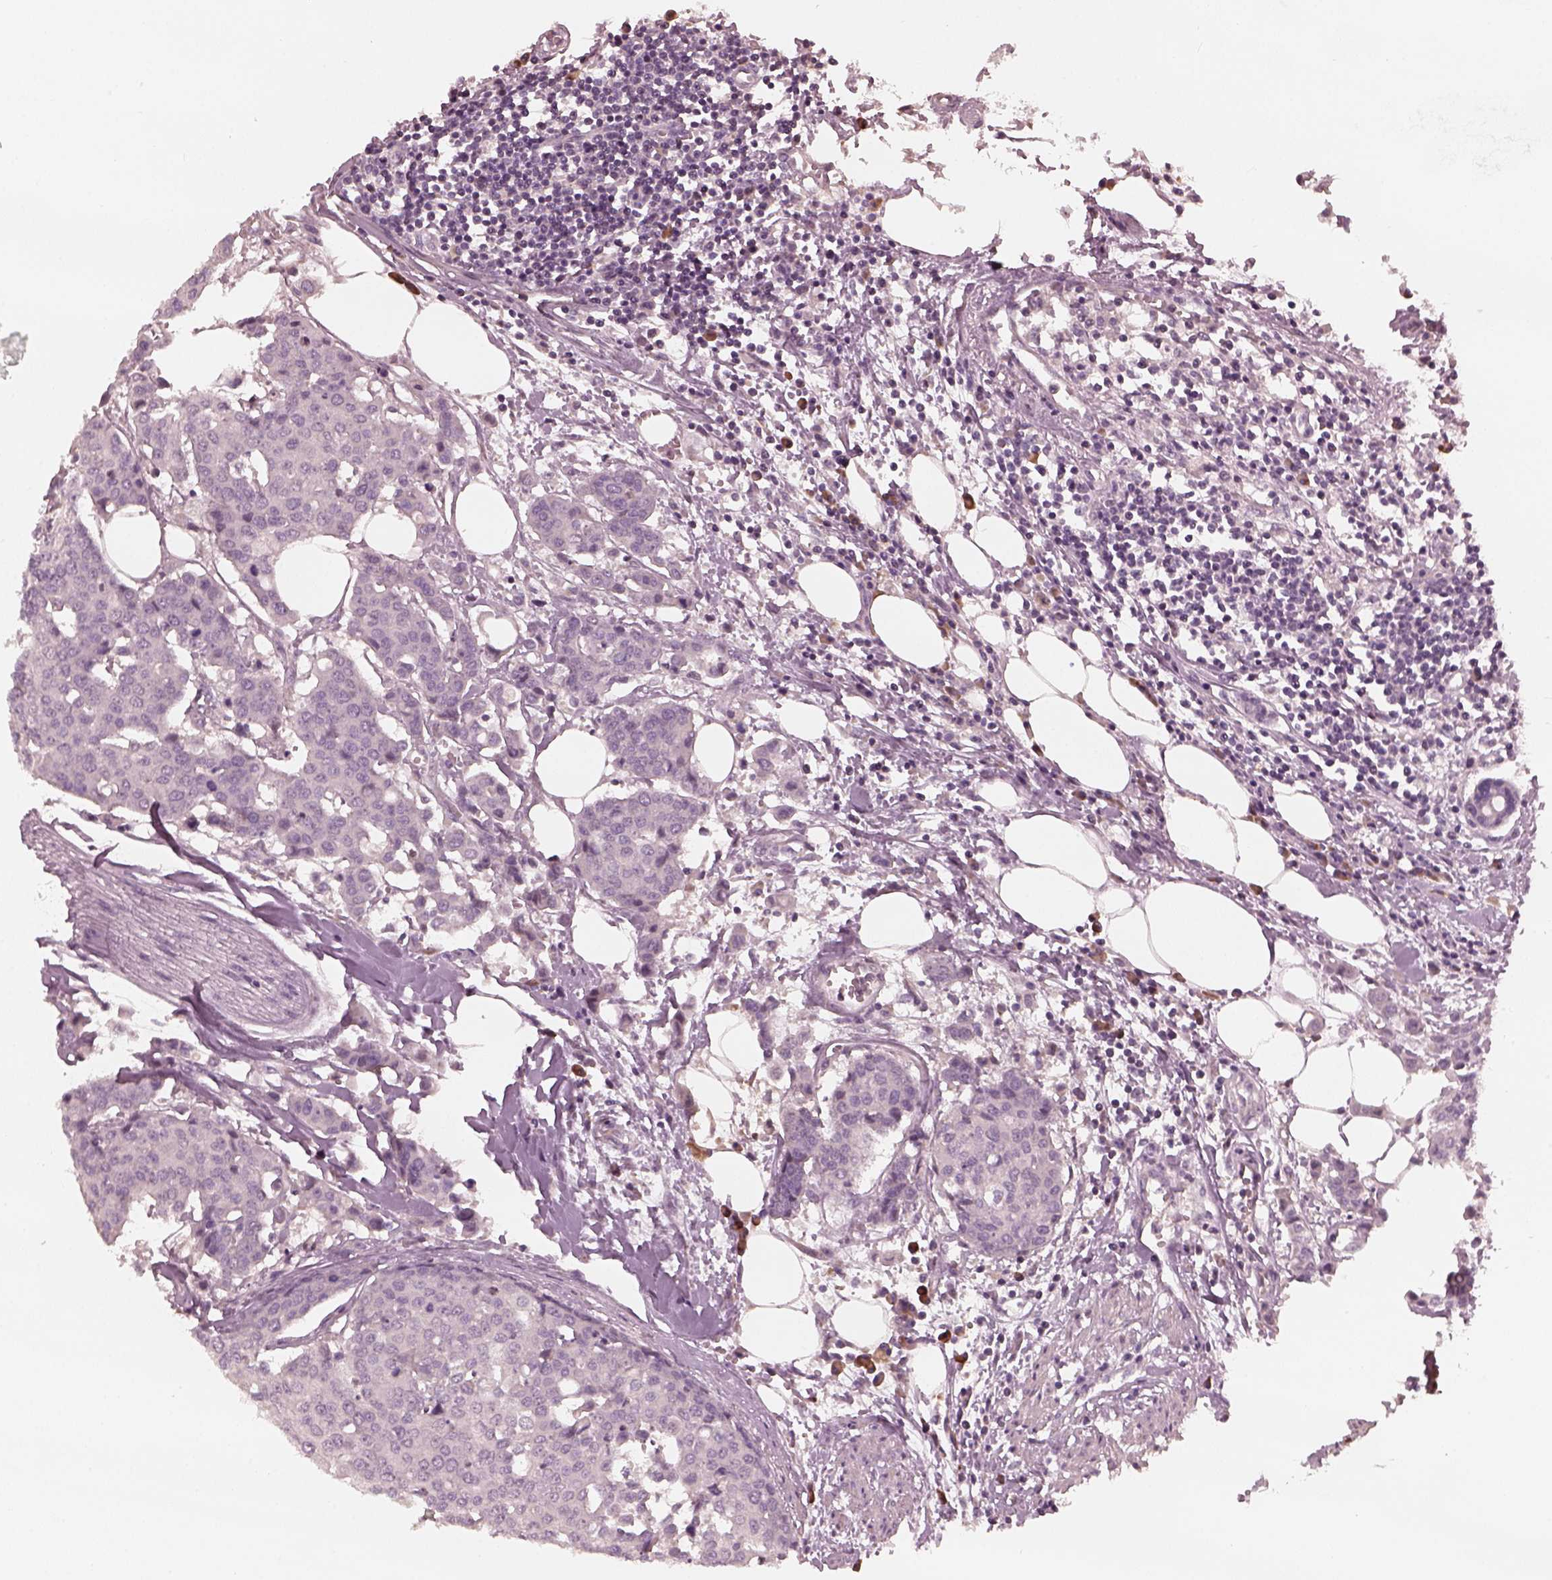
{"staining": {"intensity": "negative", "quantity": "none", "location": "none"}, "tissue": "carcinoid", "cell_type": "Tumor cells", "image_type": "cancer", "snomed": [{"axis": "morphology", "description": "Carcinoid, malignant, NOS"}, {"axis": "topography", "description": "Colon"}], "caption": "Tumor cells show no significant staining in malignant carcinoid.", "gene": "OPTC", "patient": {"sex": "male", "age": 81}}